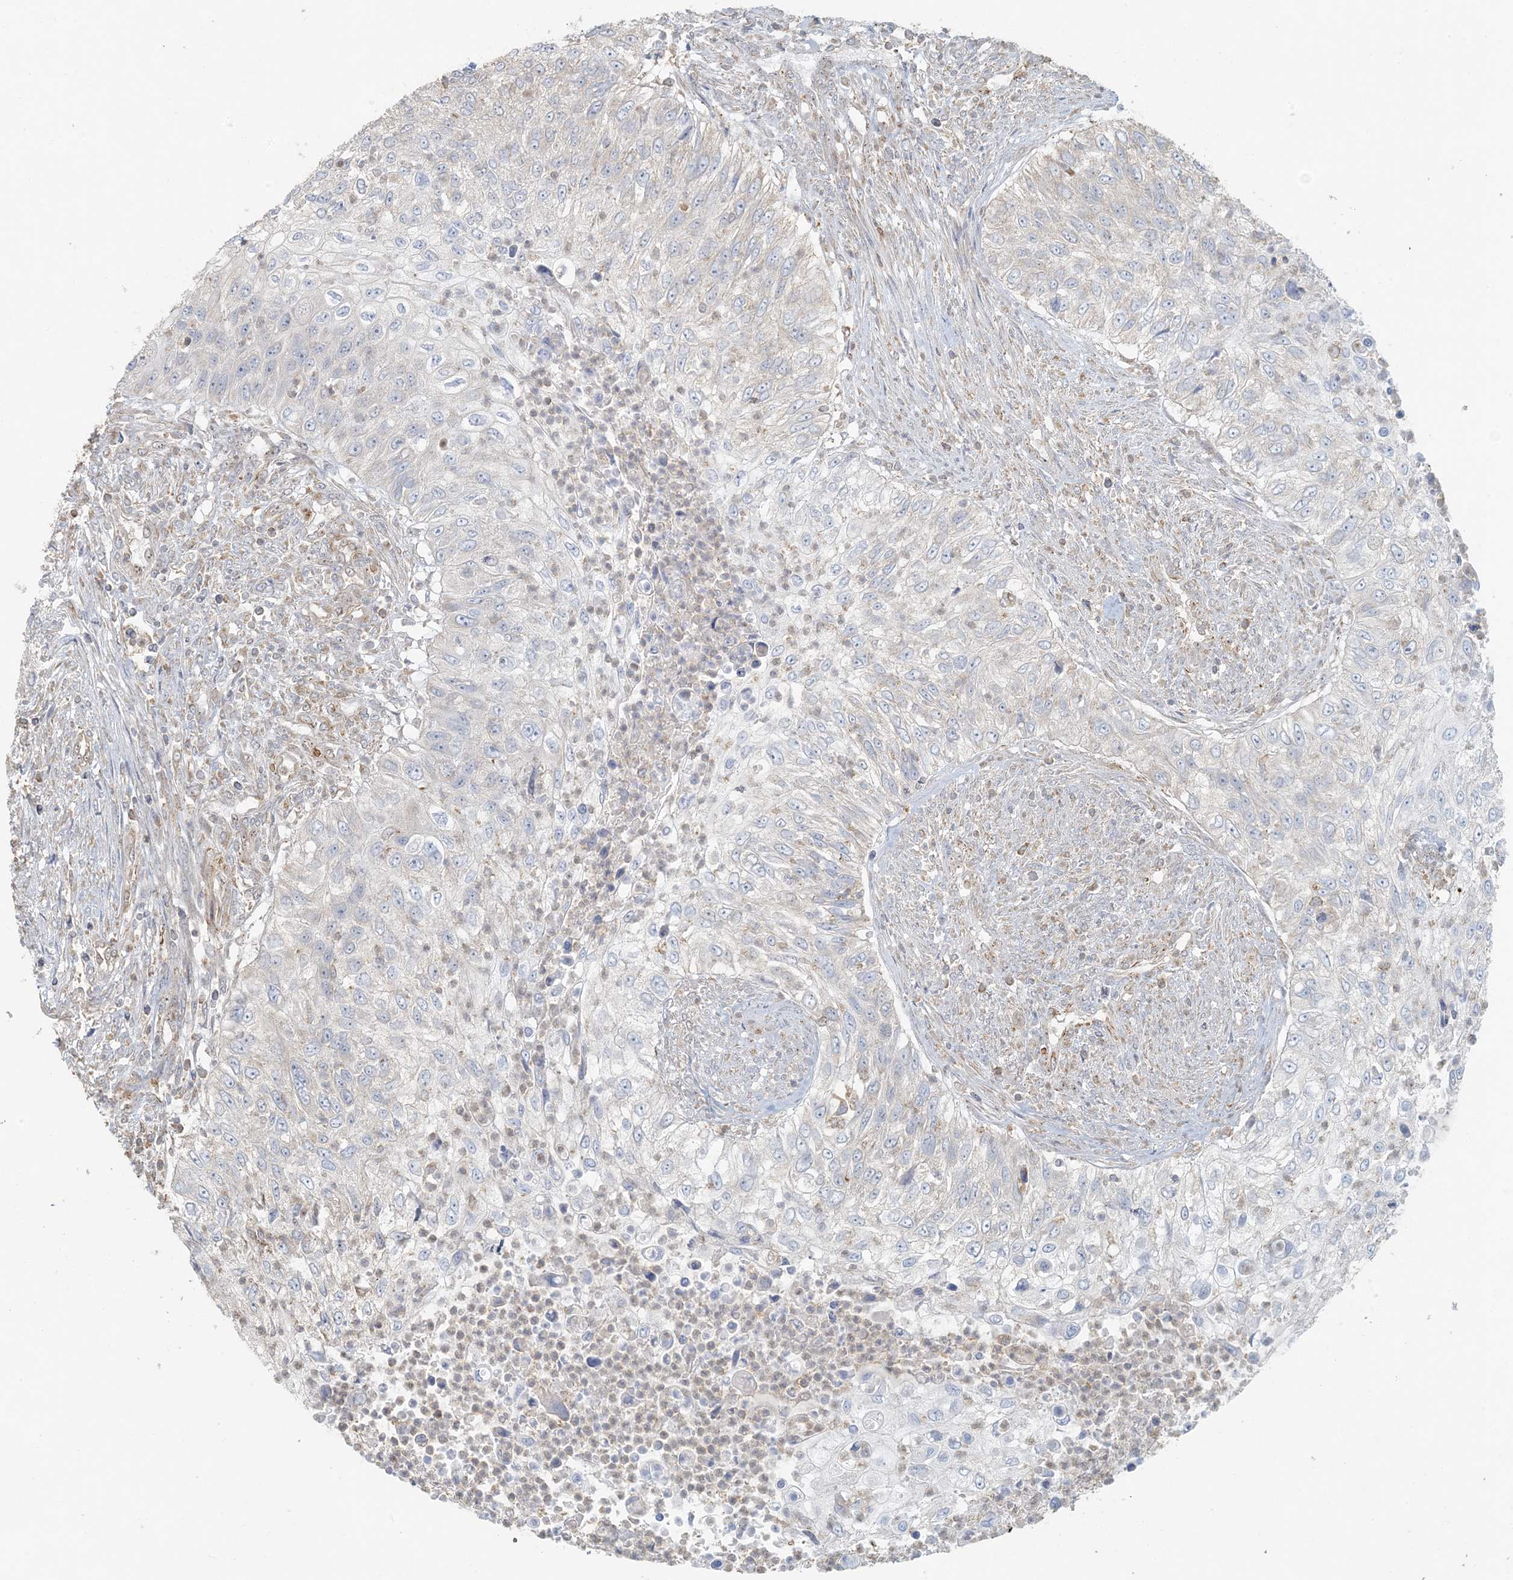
{"staining": {"intensity": "weak", "quantity": "<25%", "location": "cytoplasmic/membranous"}, "tissue": "urothelial cancer", "cell_type": "Tumor cells", "image_type": "cancer", "snomed": [{"axis": "morphology", "description": "Urothelial carcinoma, High grade"}, {"axis": "topography", "description": "Urinary bladder"}], "caption": "A micrograph of urothelial carcinoma (high-grade) stained for a protein exhibits no brown staining in tumor cells.", "gene": "HACL1", "patient": {"sex": "female", "age": 60}}